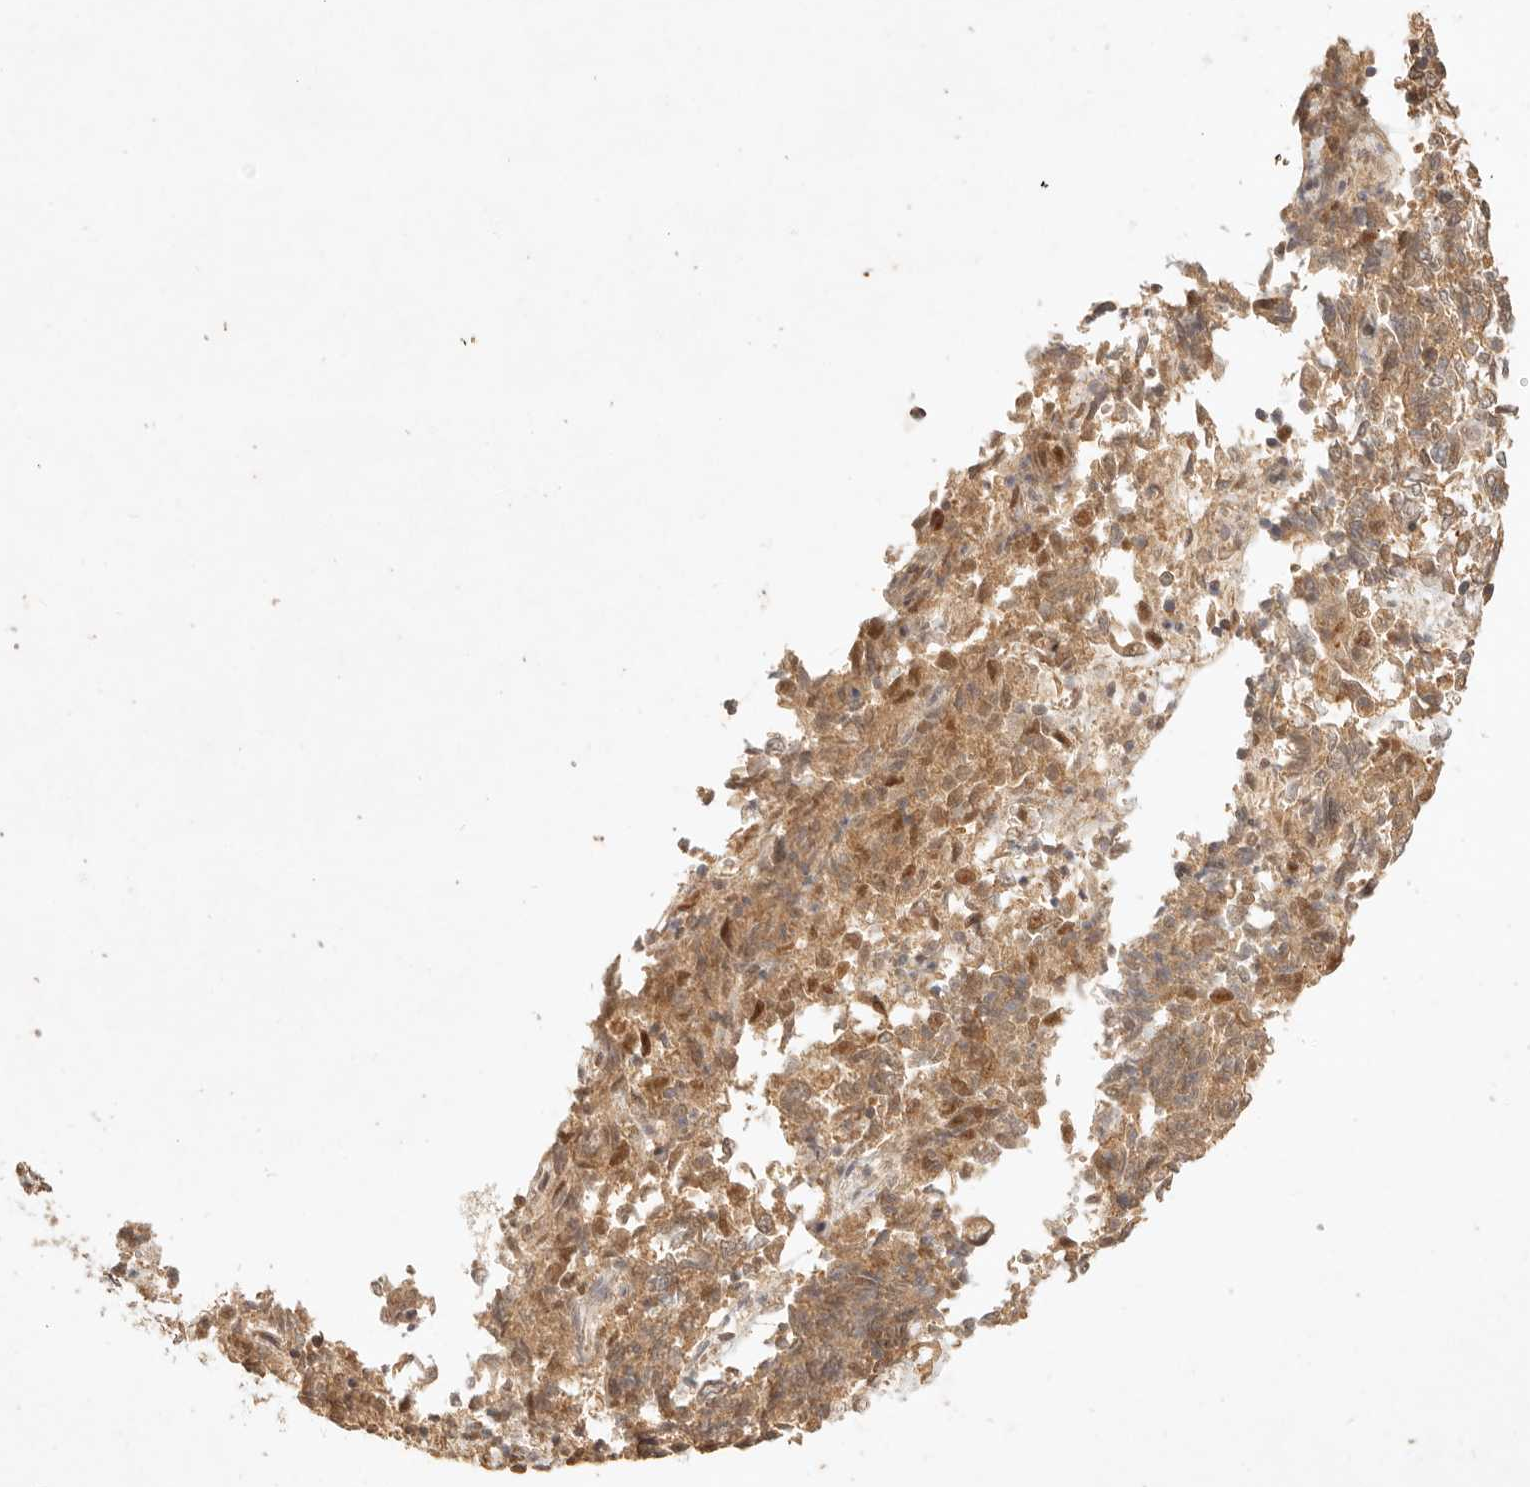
{"staining": {"intensity": "moderate", "quantity": ">75%", "location": "cytoplasmic/membranous,nuclear"}, "tissue": "endometrial cancer", "cell_type": "Tumor cells", "image_type": "cancer", "snomed": [{"axis": "morphology", "description": "Adenocarcinoma, NOS"}, {"axis": "topography", "description": "Endometrium"}], "caption": "Immunohistochemistry (IHC) image of neoplastic tissue: human endometrial adenocarcinoma stained using immunohistochemistry (IHC) exhibits medium levels of moderate protein expression localized specifically in the cytoplasmic/membranous and nuclear of tumor cells, appearing as a cytoplasmic/membranous and nuclear brown color.", "gene": "TRIM11", "patient": {"sex": "female", "age": 80}}